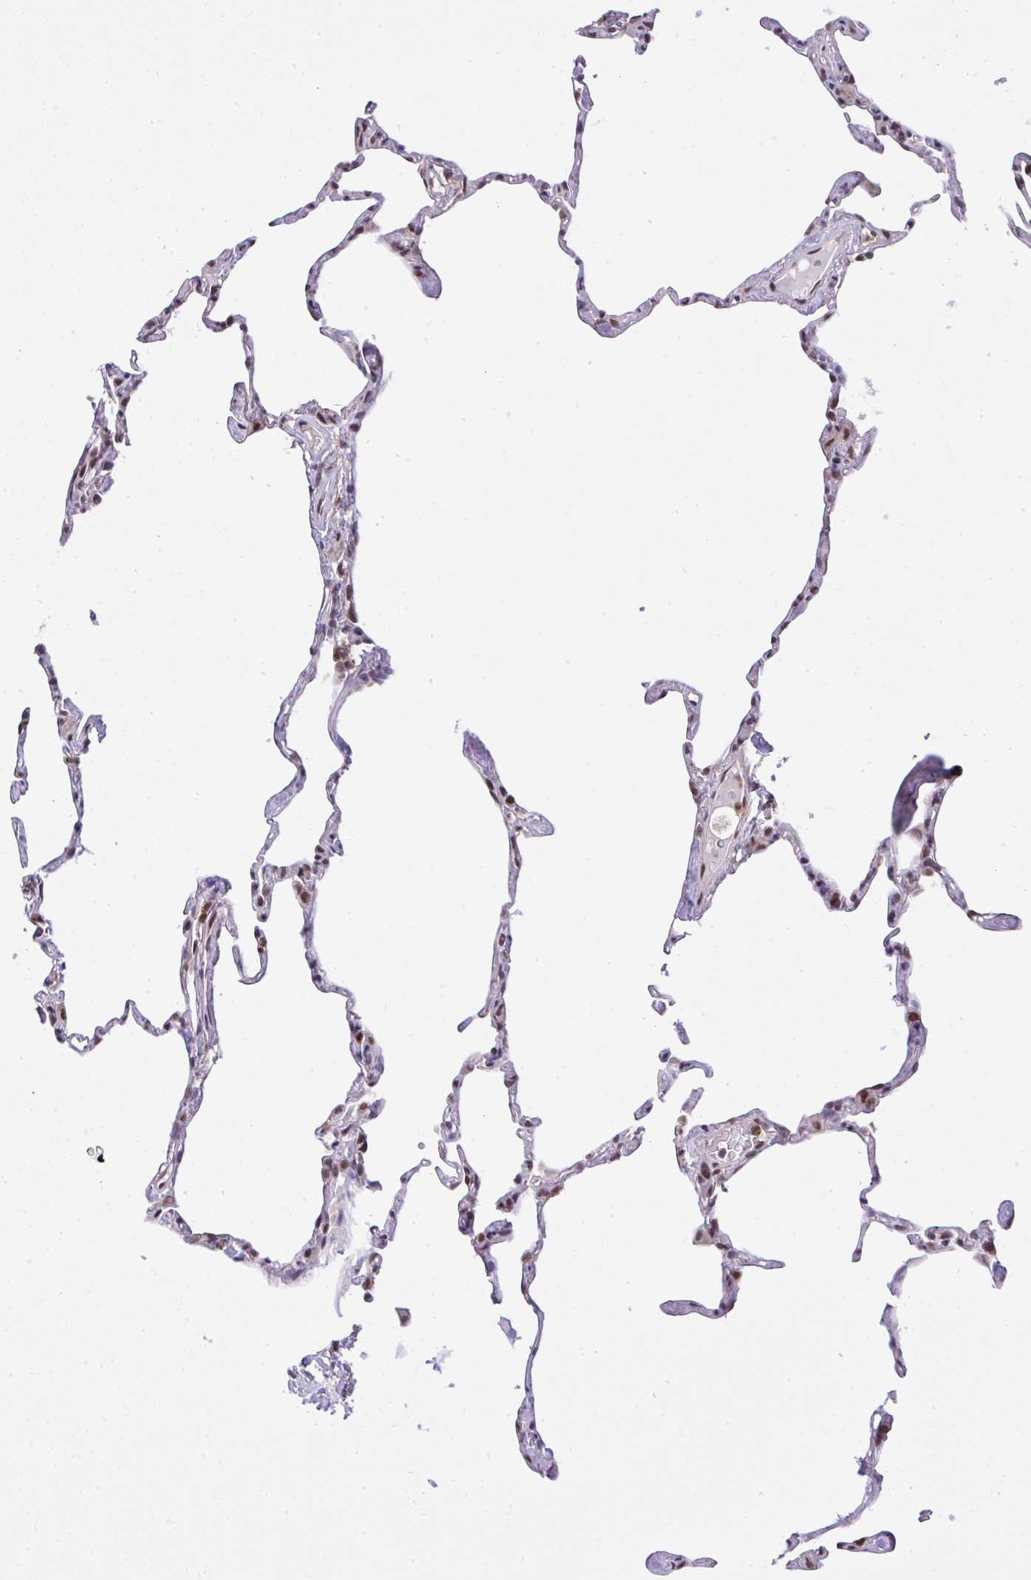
{"staining": {"intensity": "moderate", "quantity": "25%-75%", "location": "nuclear"}, "tissue": "lung", "cell_type": "Alveolar cells", "image_type": "normal", "snomed": [{"axis": "morphology", "description": "Normal tissue, NOS"}, {"axis": "topography", "description": "Lung"}], "caption": "Benign lung displays moderate nuclear staining in about 25%-75% of alveolar cells, visualized by immunohistochemistry.", "gene": "GLIS3", "patient": {"sex": "male", "age": 65}}